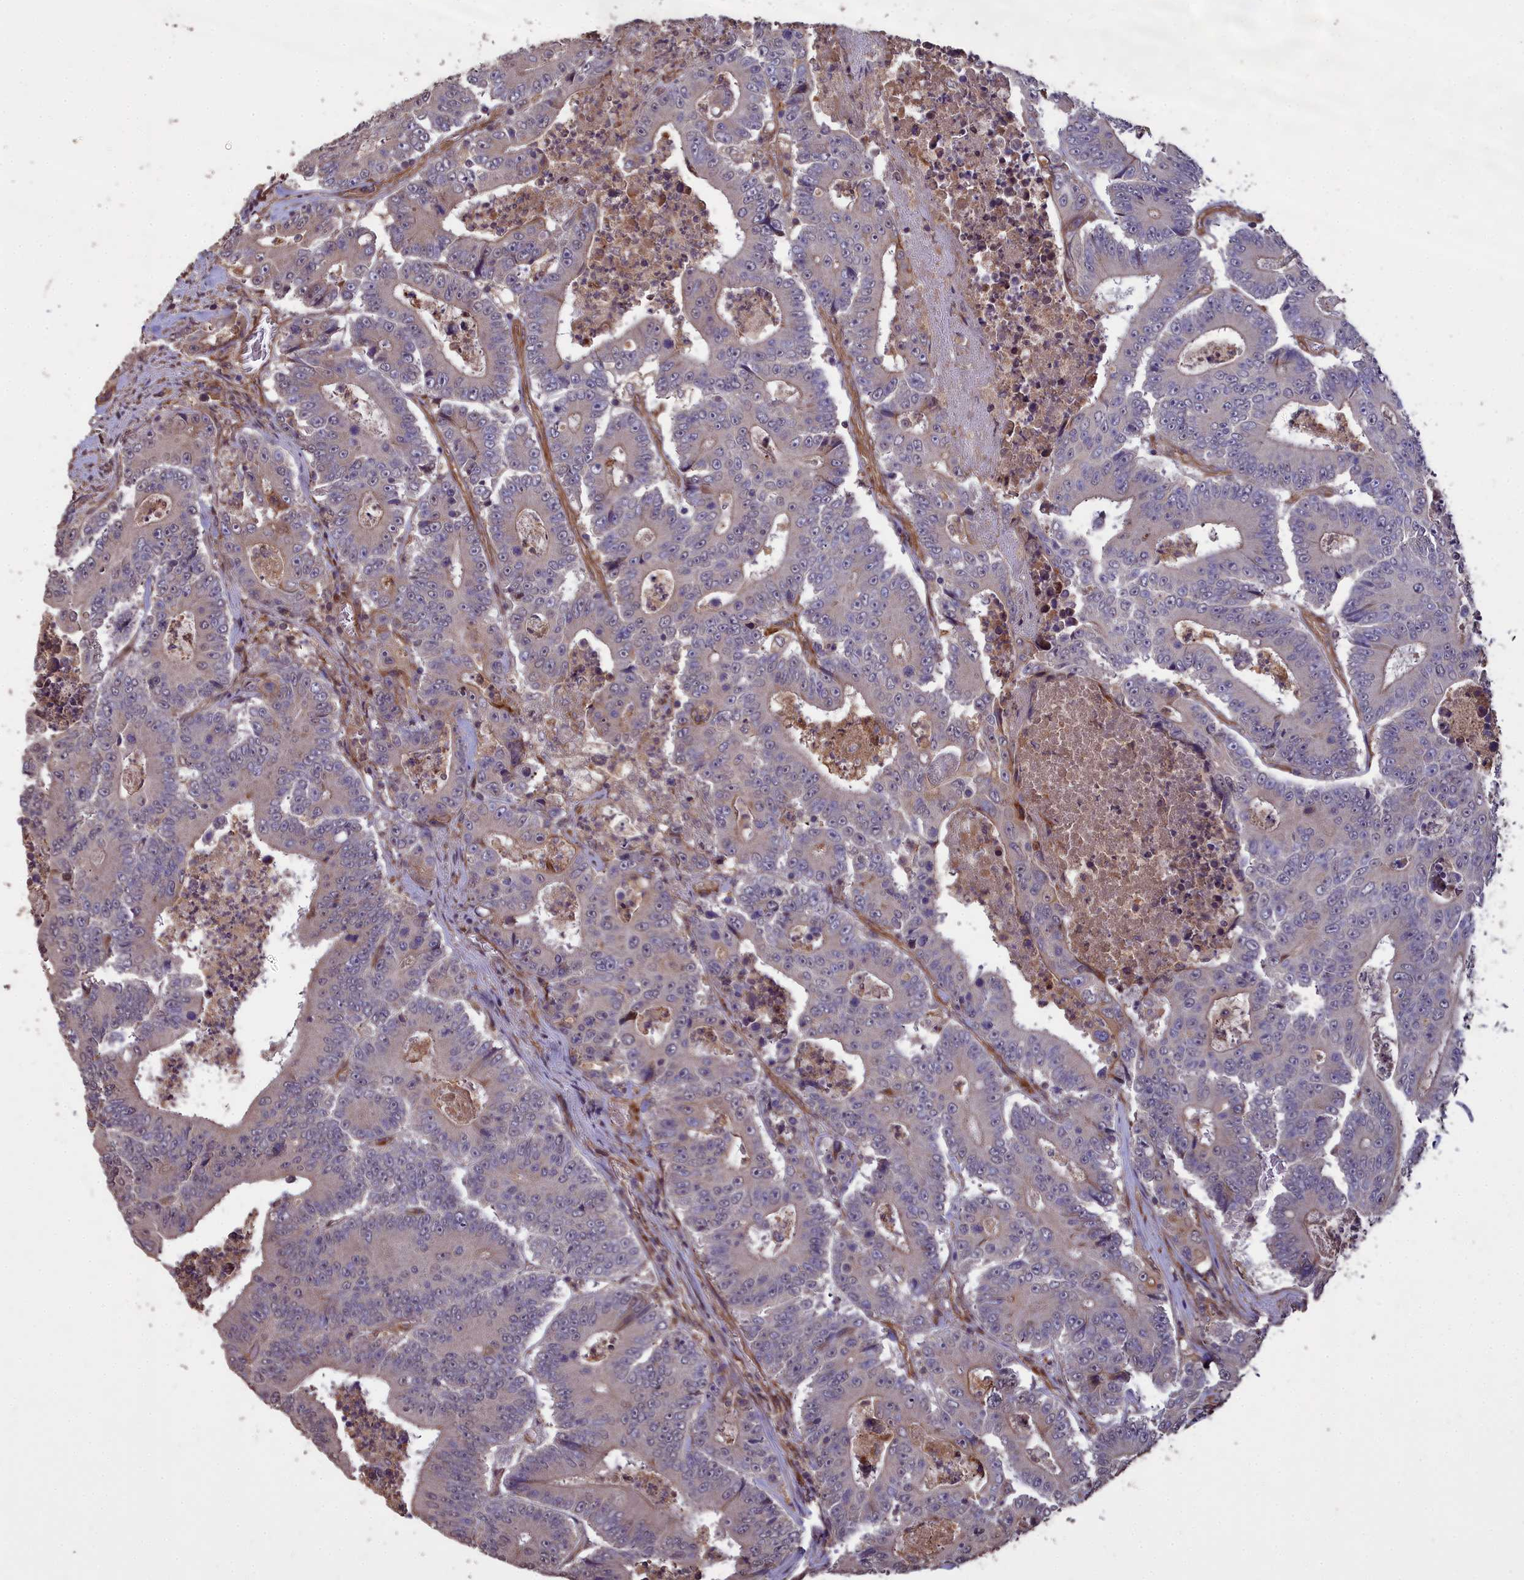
{"staining": {"intensity": "weak", "quantity": "25%-75%", "location": "cytoplasmic/membranous"}, "tissue": "colorectal cancer", "cell_type": "Tumor cells", "image_type": "cancer", "snomed": [{"axis": "morphology", "description": "Adenocarcinoma, NOS"}, {"axis": "topography", "description": "Colon"}], "caption": "Human colorectal cancer (adenocarcinoma) stained with a brown dye demonstrates weak cytoplasmic/membranous positive positivity in about 25%-75% of tumor cells.", "gene": "ATP6V0A2", "patient": {"sex": "male", "age": 83}}